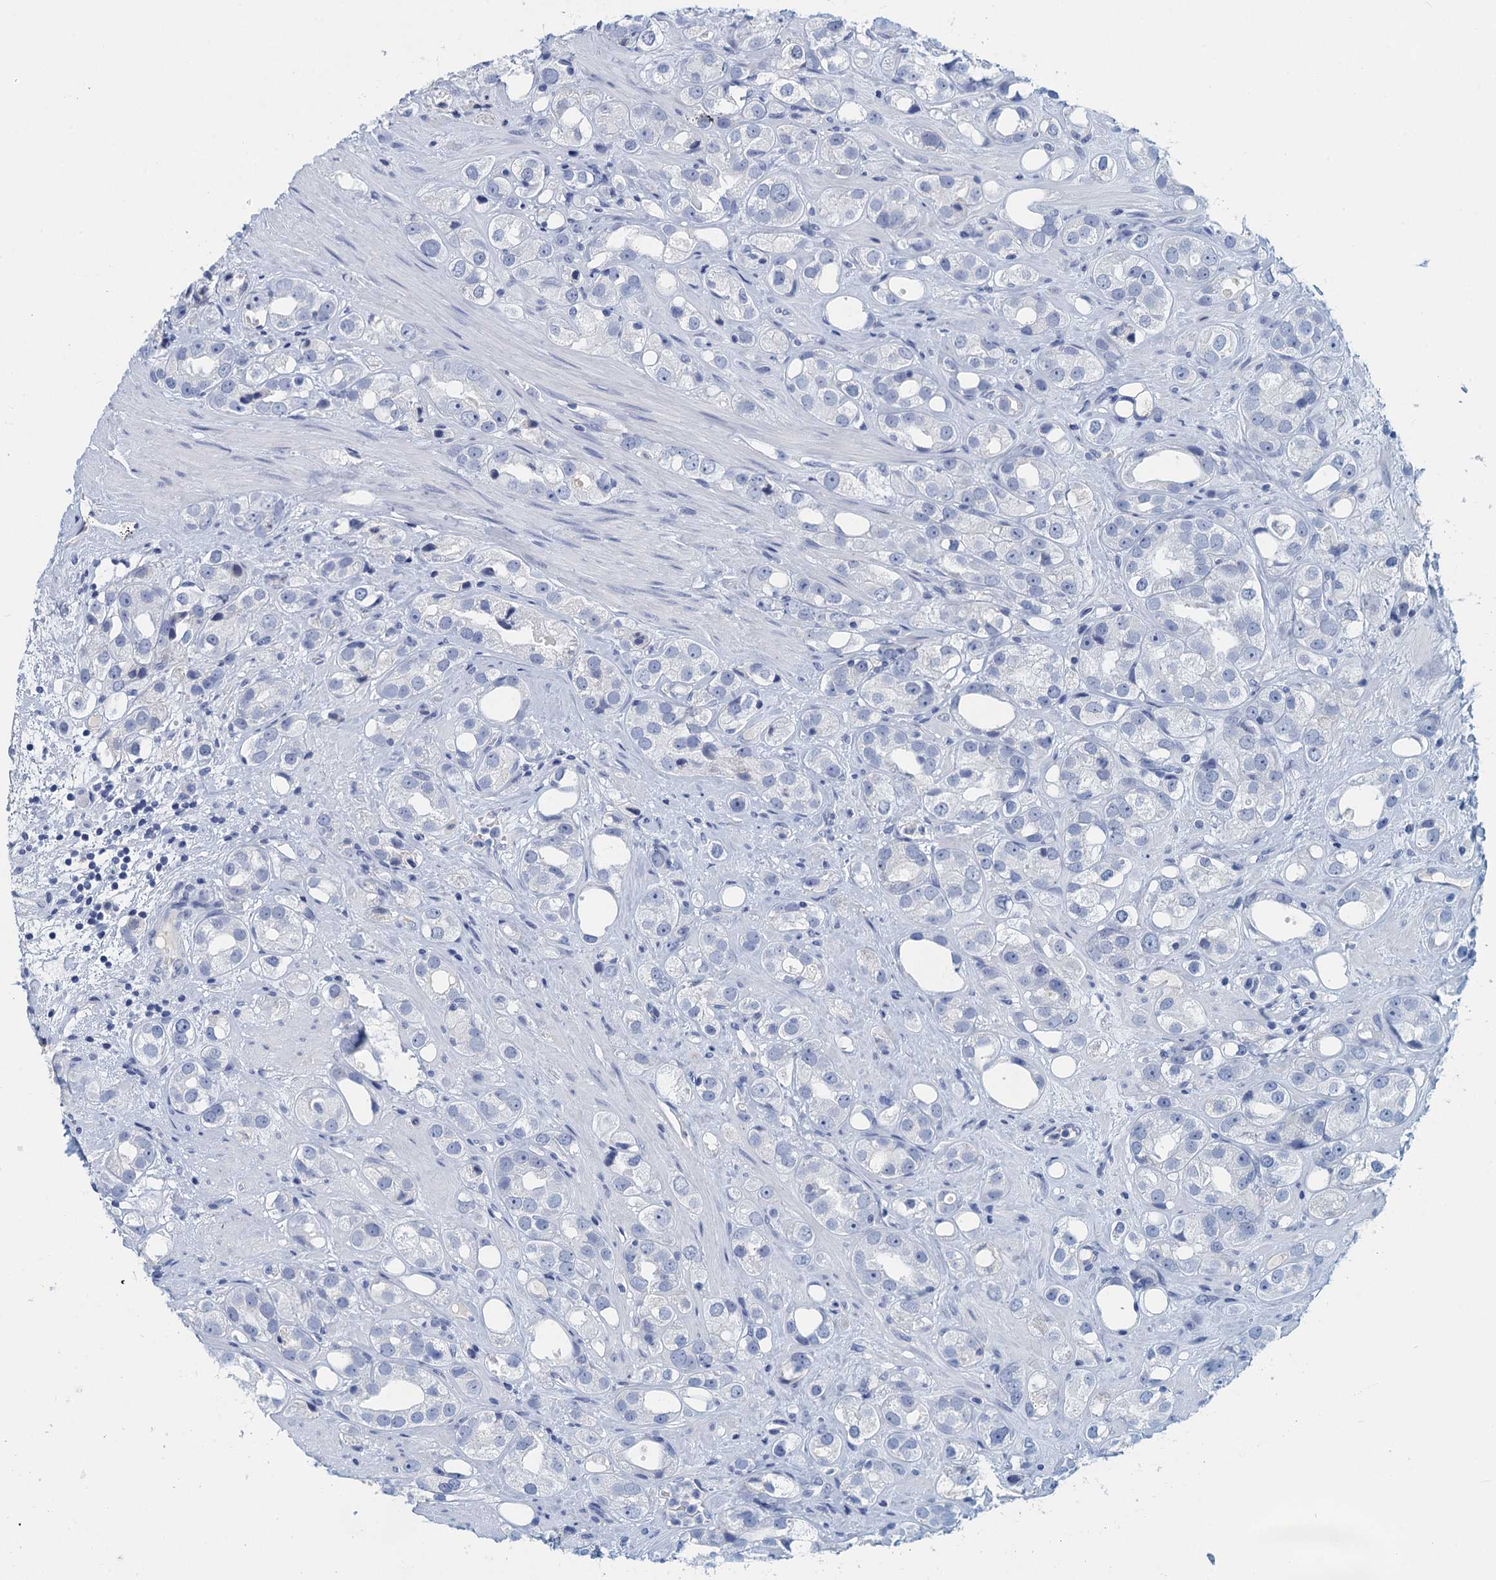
{"staining": {"intensity": "negative", "quantity": "none", "location": "none"}, "tissue": "prostate cancer", "cell_type": "Tumor cells", "image_type": "cancer", "snomed": [{"axis": "morphology", "description": "Adenocarcinoma, NOS"}, {"axis": "topography", "description": "Prostate"}], "caption": "Tumor cells are negative for brown protein staining in prostate cancer (adenocarcinoma).", "gene": "CYP51A1", "patient": {"sex": "male", "age": 79}}